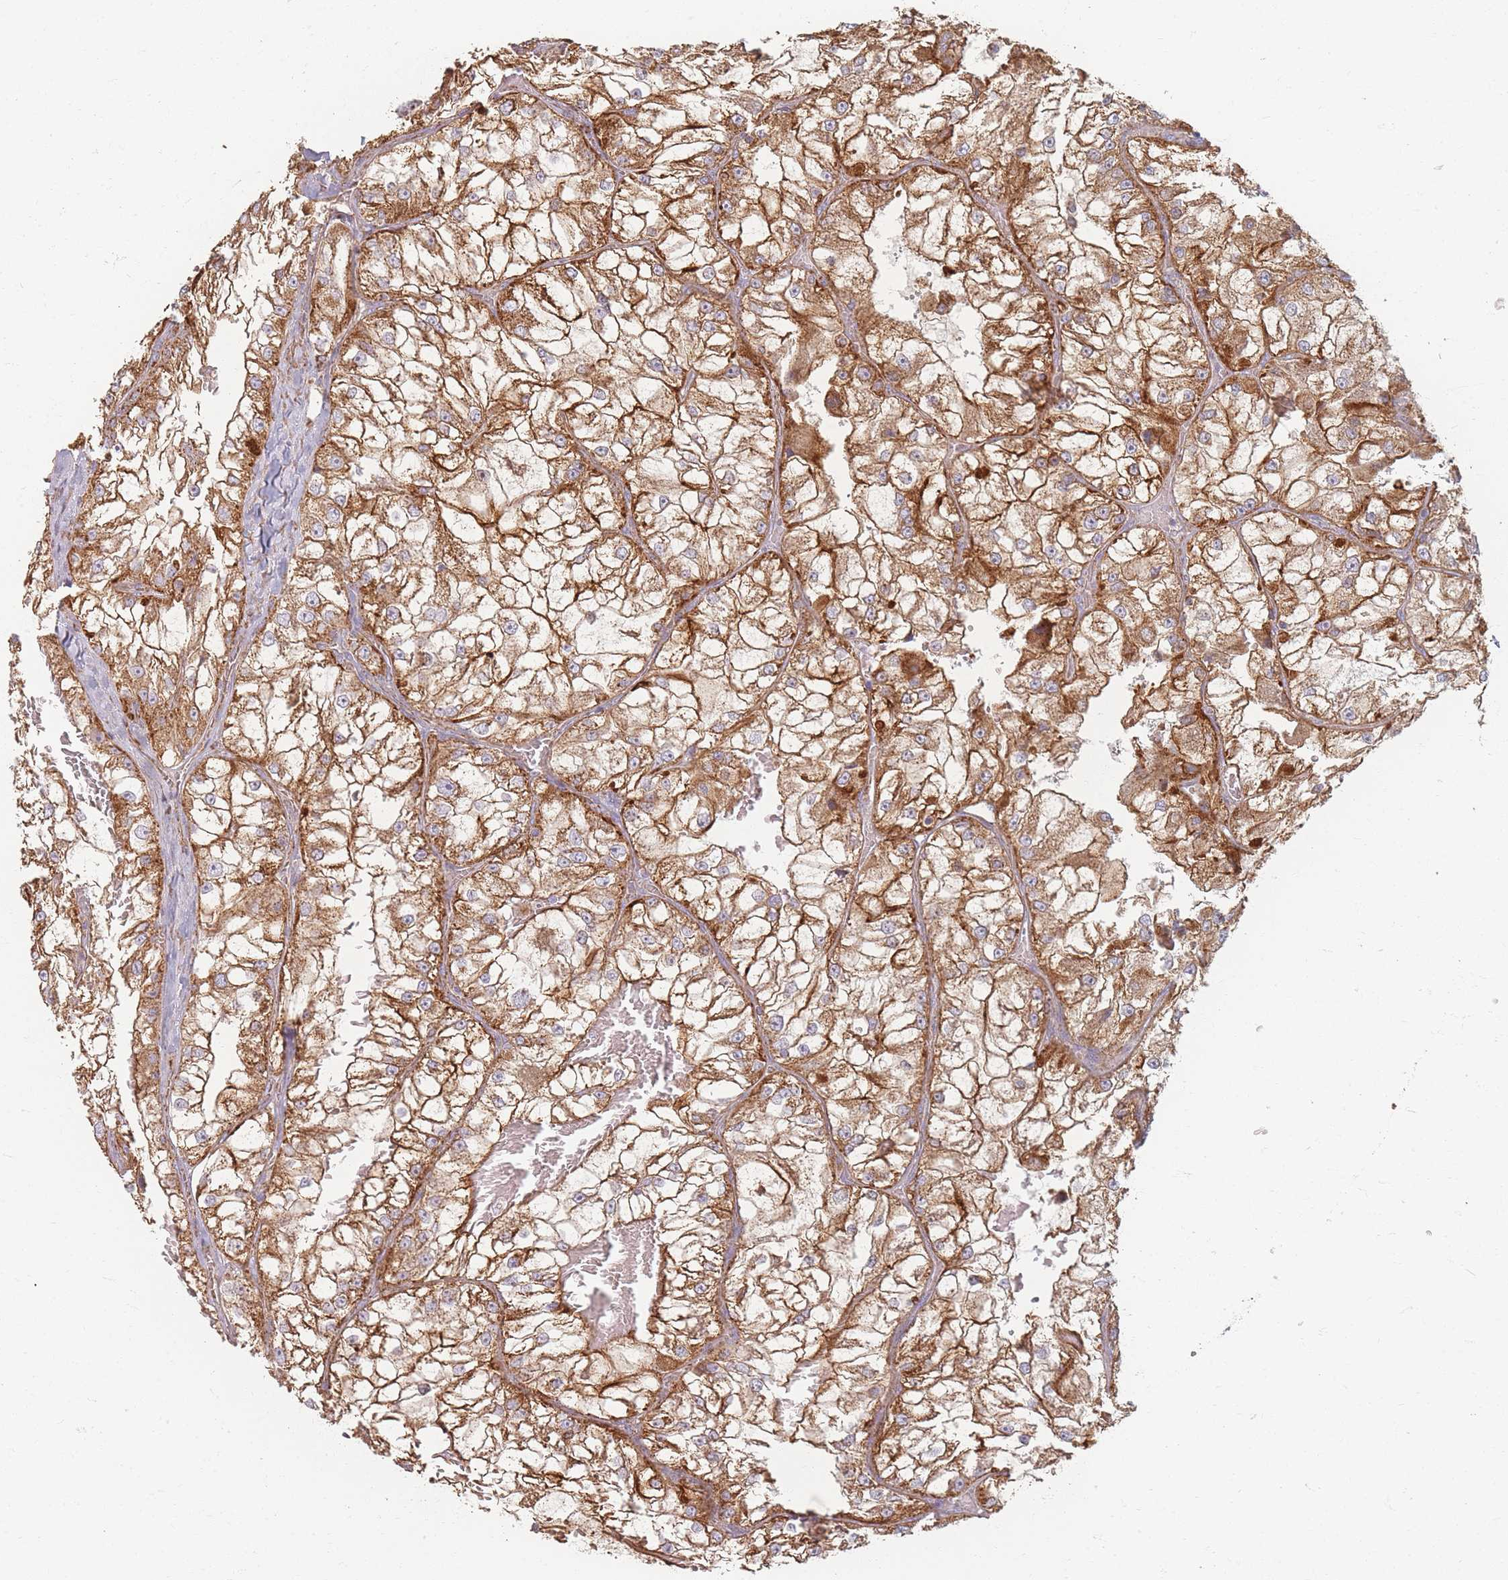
{"staining": {"intensity": "moderate", "quantity": ">75%", "location": "cytoplasmic/membranous"}, "tissue": "renal cancer", "cell_type": "Tumor cells", "image_type": "cancer", "snomed": [{"axis": "morphology", "description": "Adenocarcinoma, NOS"}, {"axis": "topography", "description": "Kidney"}], "caption": "Renal adenocarcinoma stained with immunohistochemistry (IHC) exhibits moderate cytoplasmic/membranous expression in approximately >75% of tumor cells.", "gene": "ESRP2", "patient": {"sex": "female", "age": 72}}